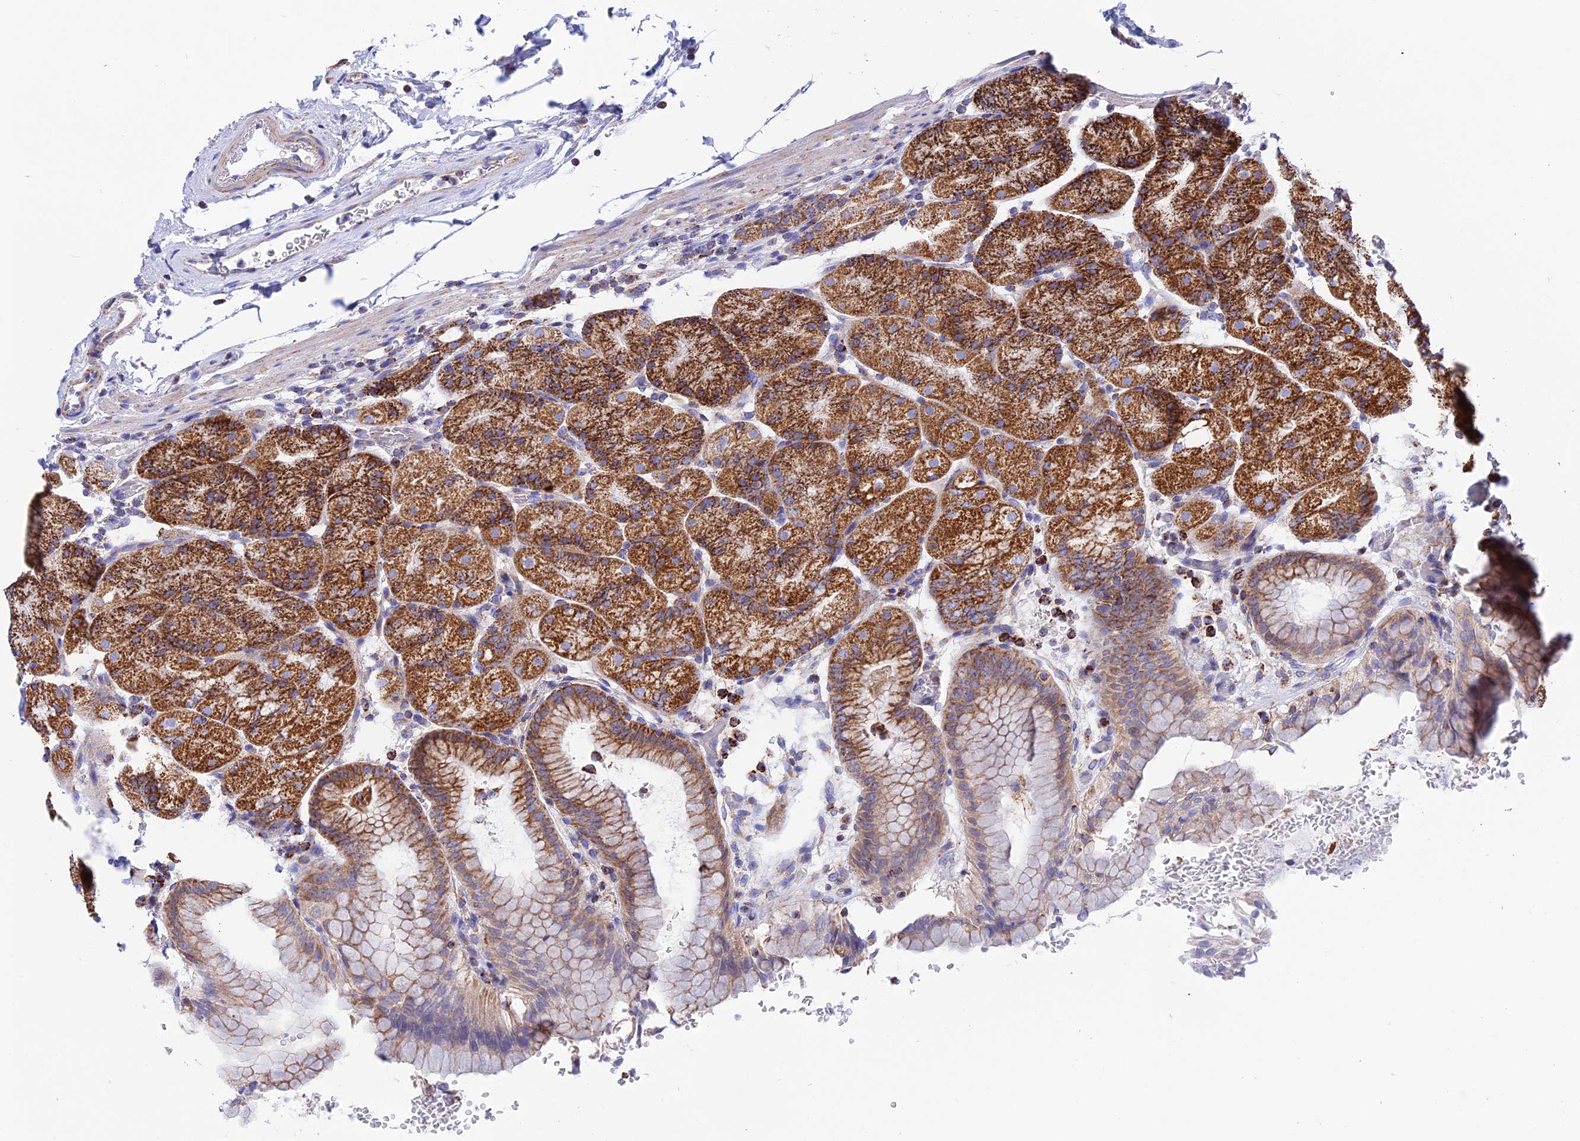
{"staining": {"intensity": "strong", "quantity": ">75%", "location": "cytoplasmic/membranous"}, "tissue": "stomach", "cell_type": "Glandular cells", "image_type": "normal", "snomed": [{"axis": "morphology", "description": "Normal tissue, NOS"}, {"axis": "topography", "description": "Stomach, upper"}, {"axis": "topography", "description": "Stomach, lower"}], "caption": "Immunohistochemistry micrograph of unremarkable stomach stained for a protein (brown), which exhibits high levels of strong cytoplasmic/membranous expression in approximately >75% of glandular cells.", "gene": "GCDH", "patient": {"sex": "male", "age": 62}}